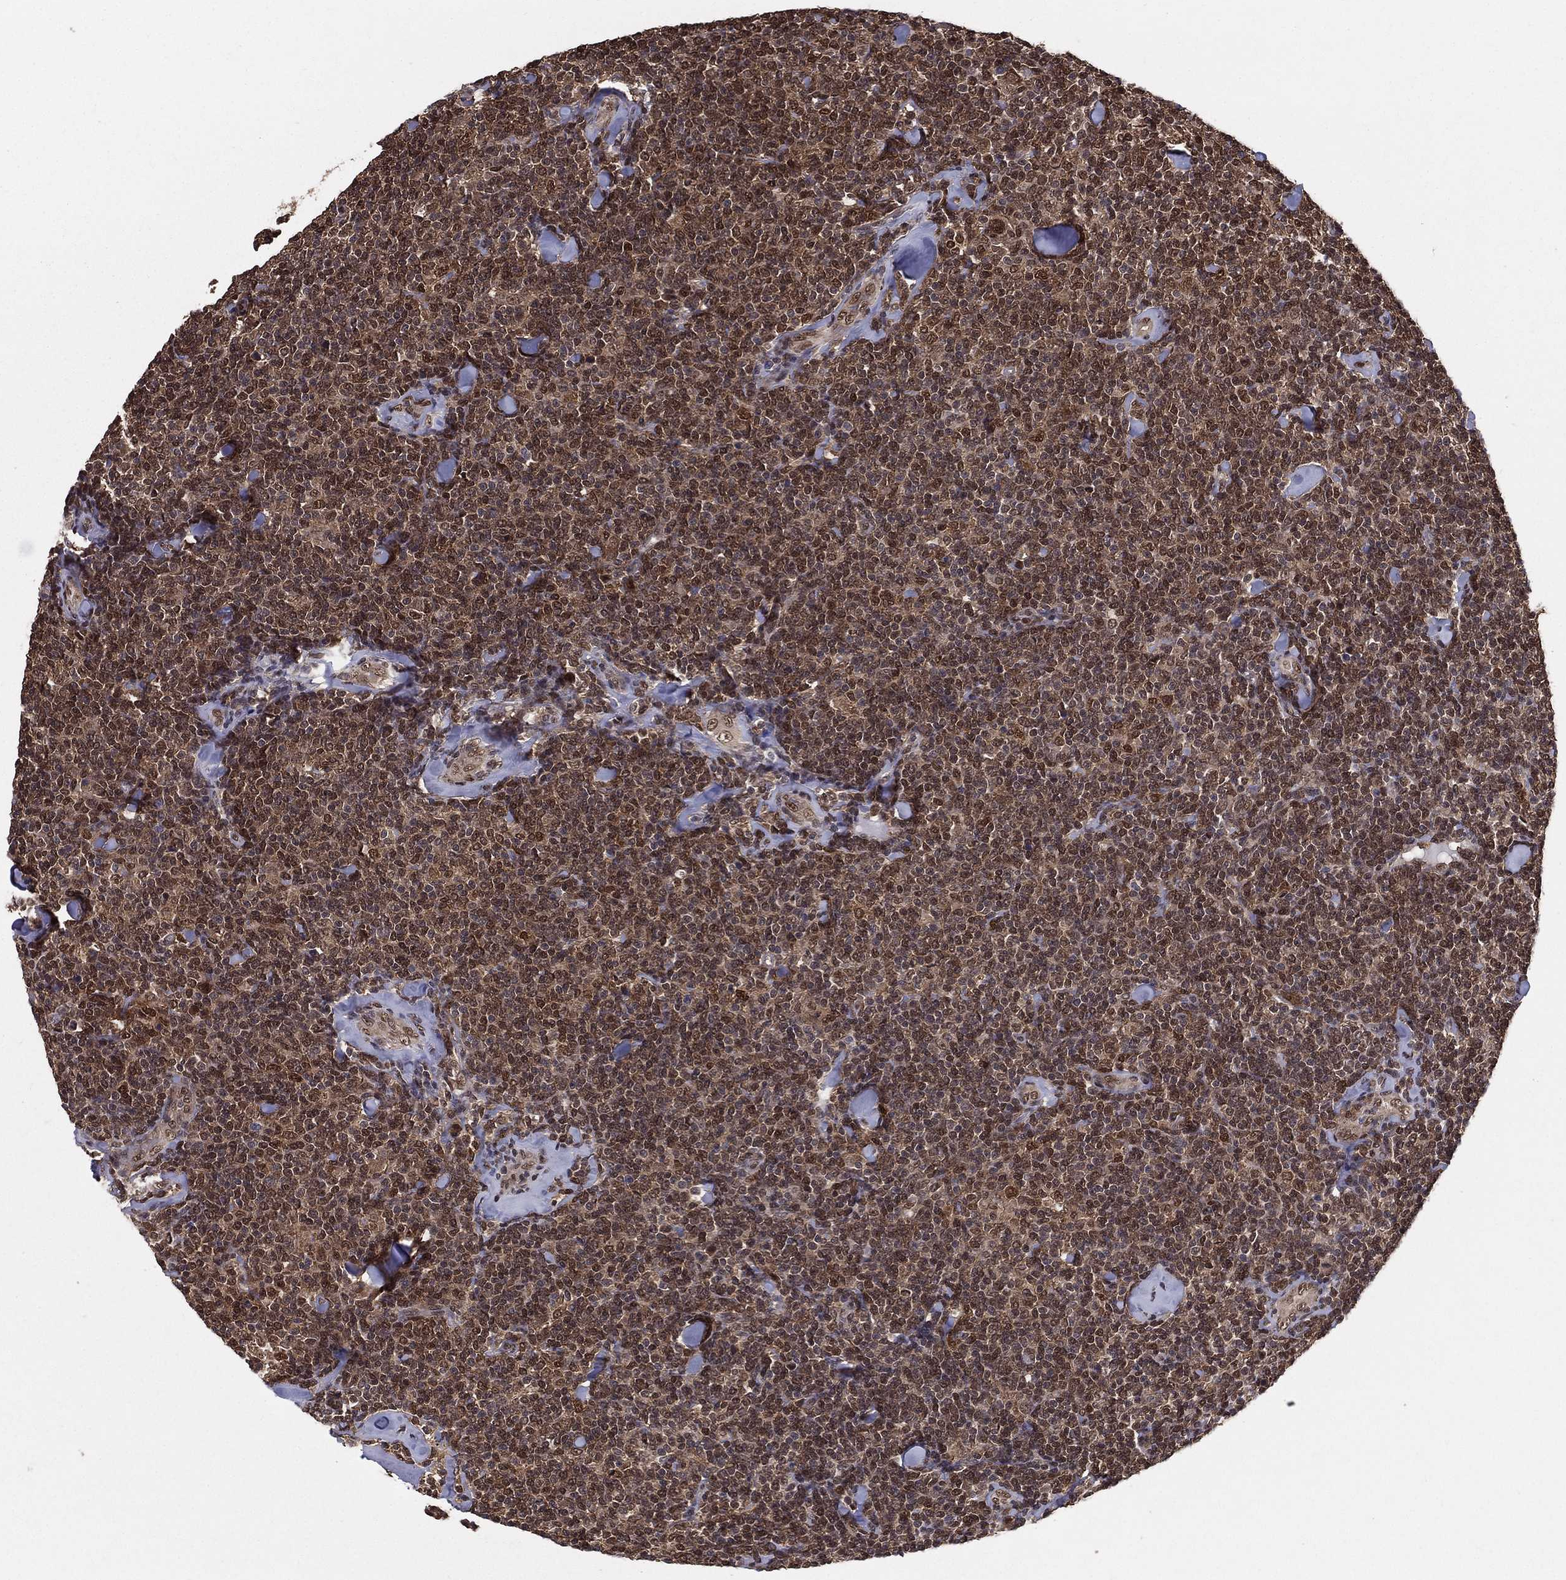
{"staining": {"intensity": "moderate", "quantity": ">75%", "location": "nuclear"}, "tissue": "lymphoma", "cell_type": "Tumor cells", "image_type": "cancer", "snomed": [{"axis": "morphology", "description": "Malignant lymphoma, non-Hodgkin's type, Low grade"}, {"axis": "topography", "description": "Lymph node"}], "caption": "Brown immunohistochemical staining in human lymphoma demonstrates moderate nuclear expression in approximately >75% of tumor cells. The protein is shown in brown color, while the nuclei are stained blue.", "gene": "CARM1", "patient": {"sex": "female", "age": 56}}